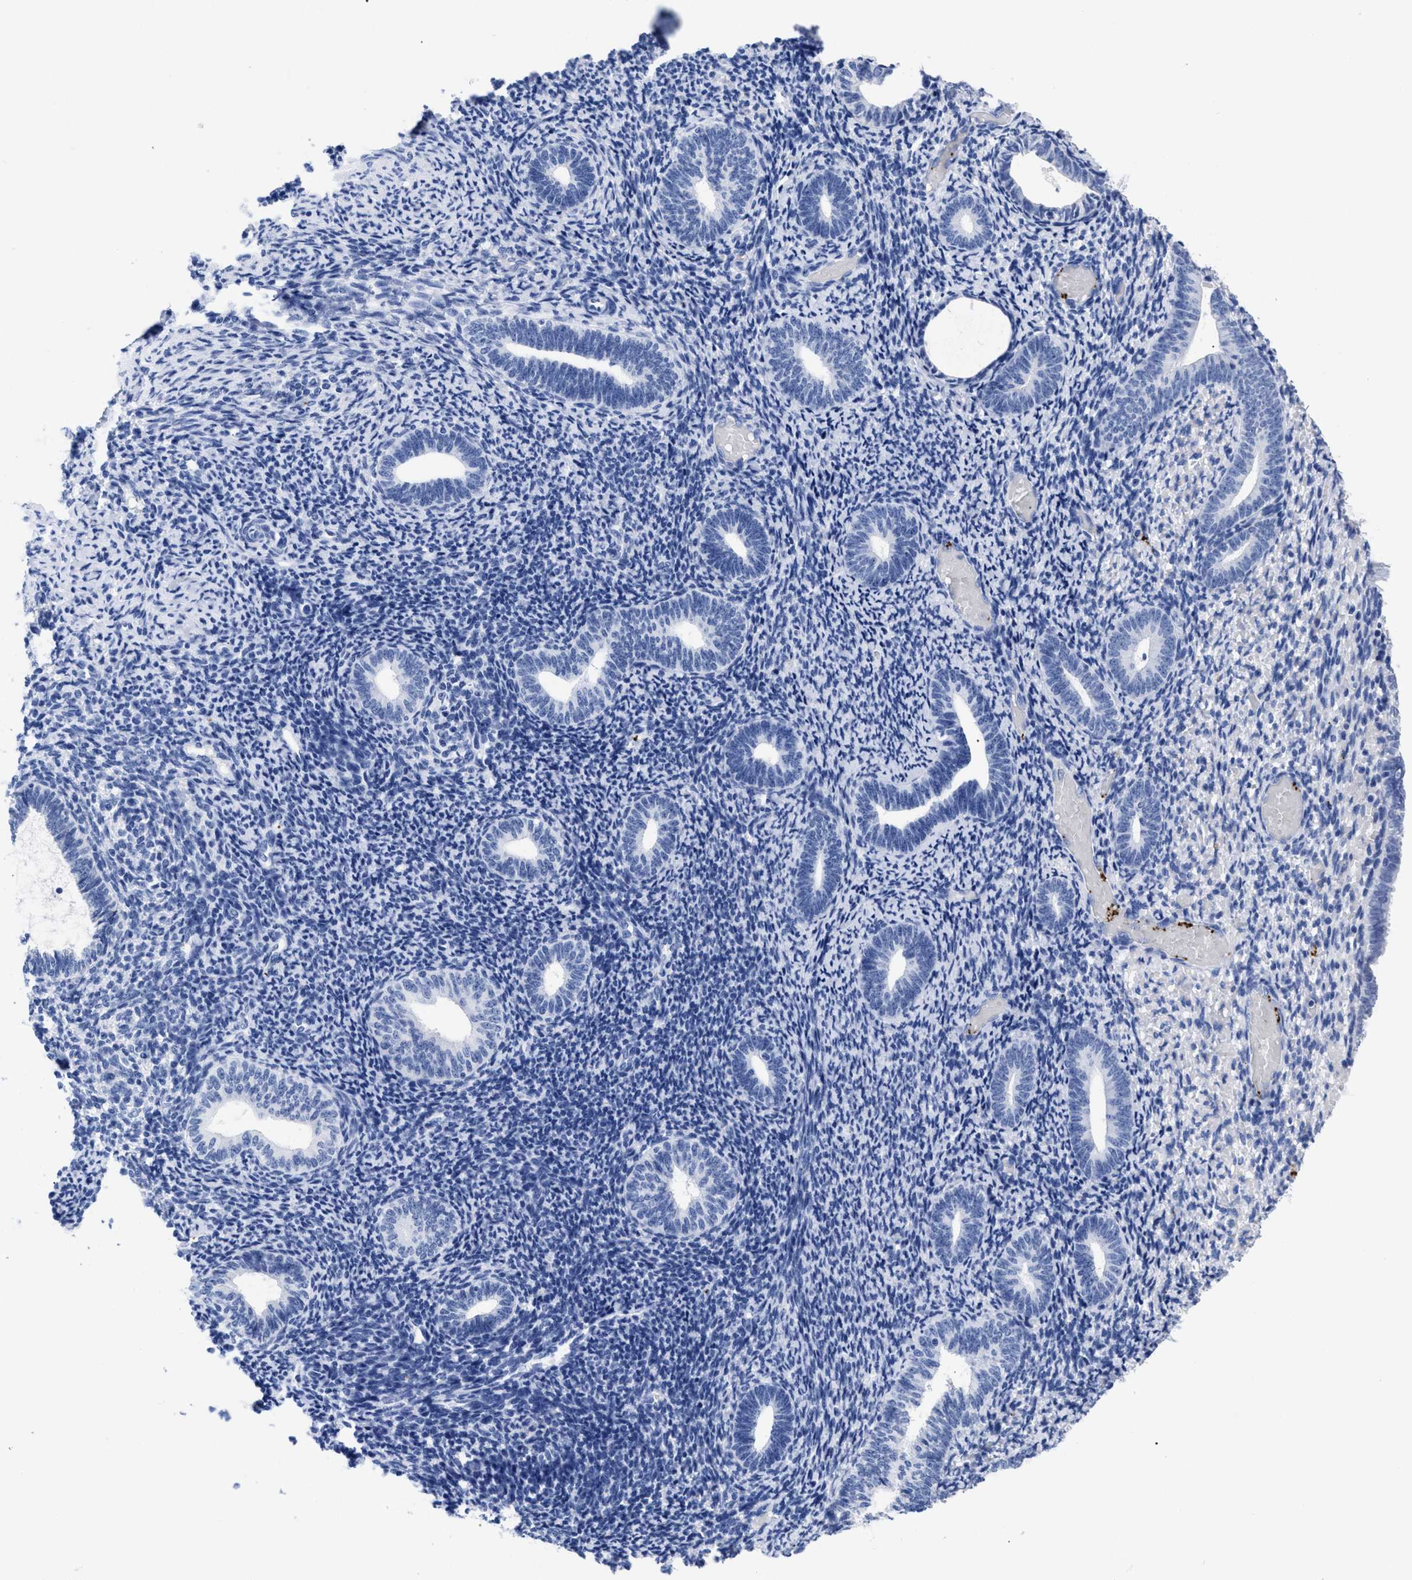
{"staining": {"intensity": "negative", "quantity": "none", "location": "none"}, "tissue": "endometrium", "cell_type": "Cells in endometrial stroma", "image_type": "normal", "snomed": [{"axis": "morphology", "description": "Normal tissue, NOS"}, {"axis": "topography", "description": "Endometrium"}], "caption": "Cells in endometrial stroma show no significant protein staining in normal endometrium.", "gene": "TREML1", "patient": {"sex": "female", "age": 66}}